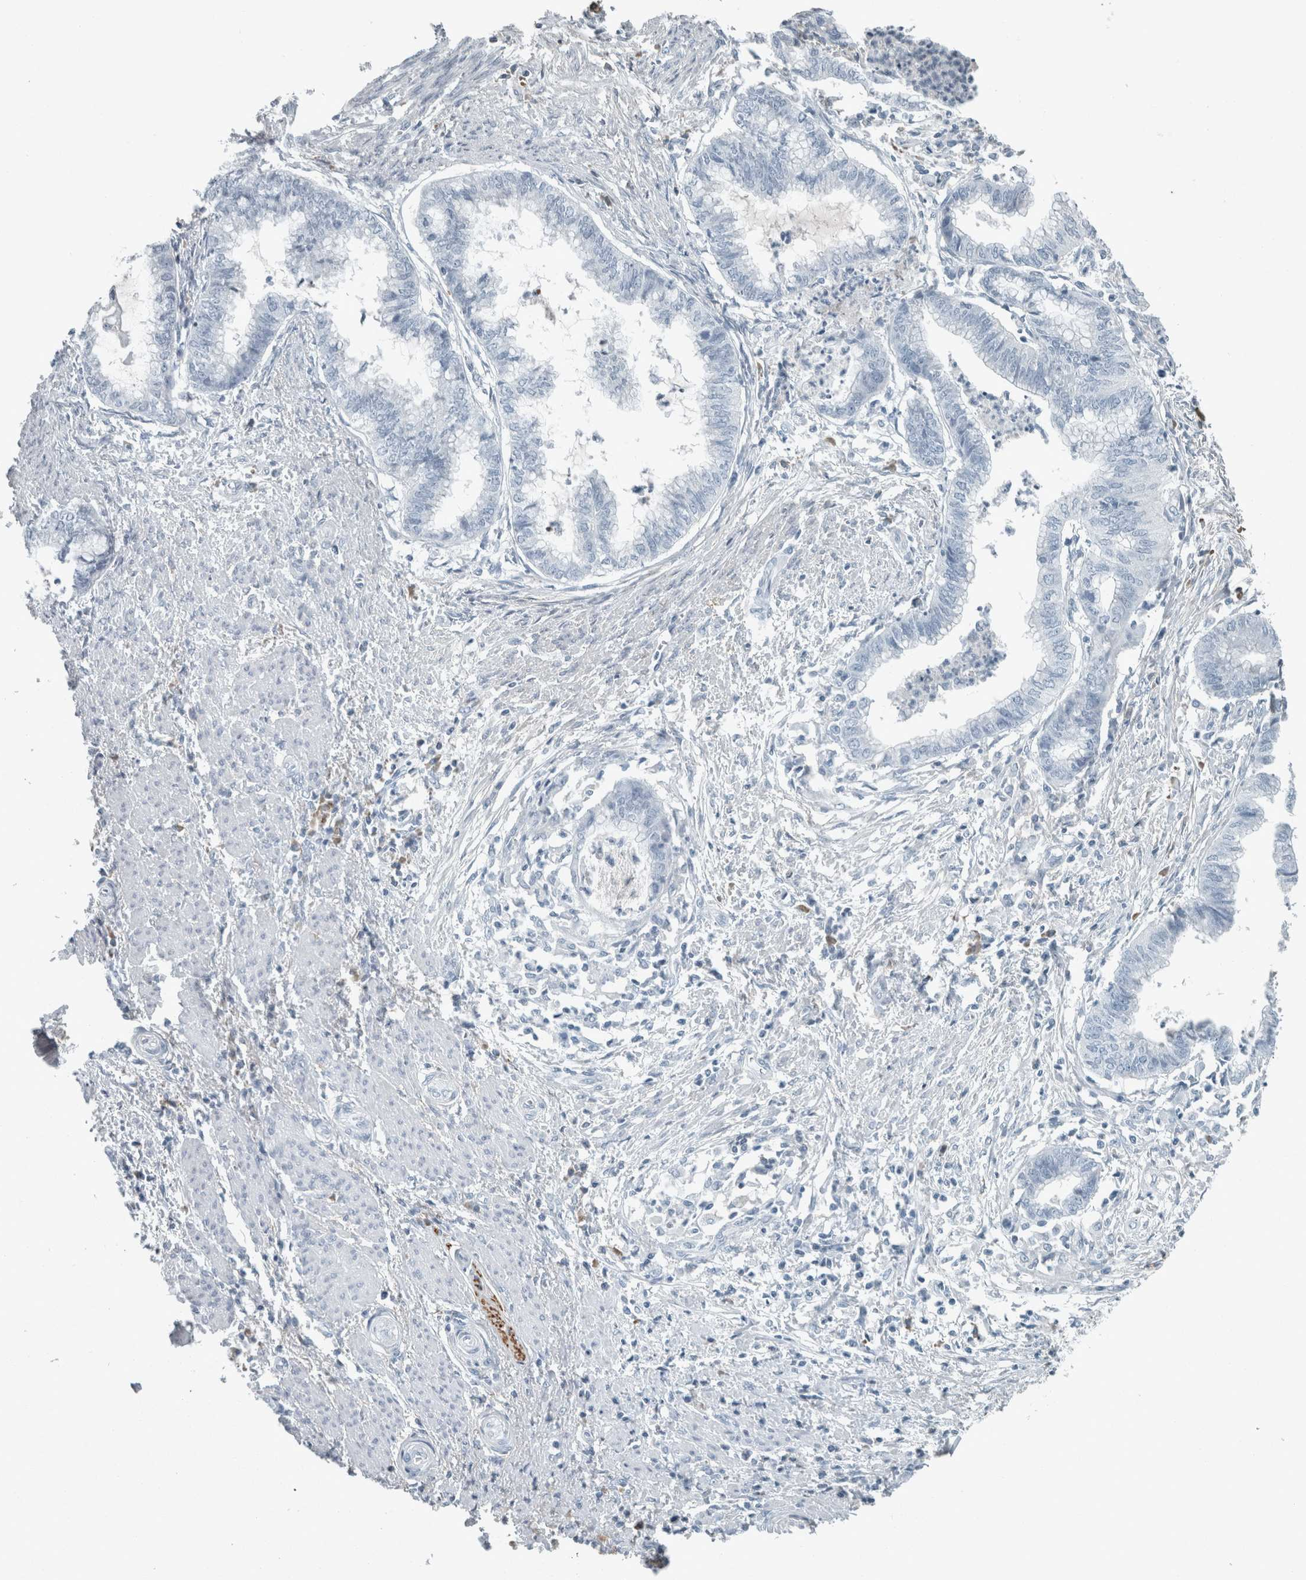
{"staining": {"intensity": "negative", "quantity": "none", "location": "none"}, "tissue": "endometrial cancer", "cell_type": "Tumor cells", "image_type": "cancer", "snomed": [{"axis": "morphology", "description": "Necrosis, NOS"}, {"axis": "morphology", "description": "Adenocarcinoma, NOS"}, {"axis": "topography", "description": "Endometrium"}], "caption": "Immunohistochemistry (IHC) histopathology image of neoplastic tissue: human endometrial cancer stained with DAB displays no significant protein staining in tumor cells.", "gene": "CHL1", "patient": {"sex": "female", "age": 79}}